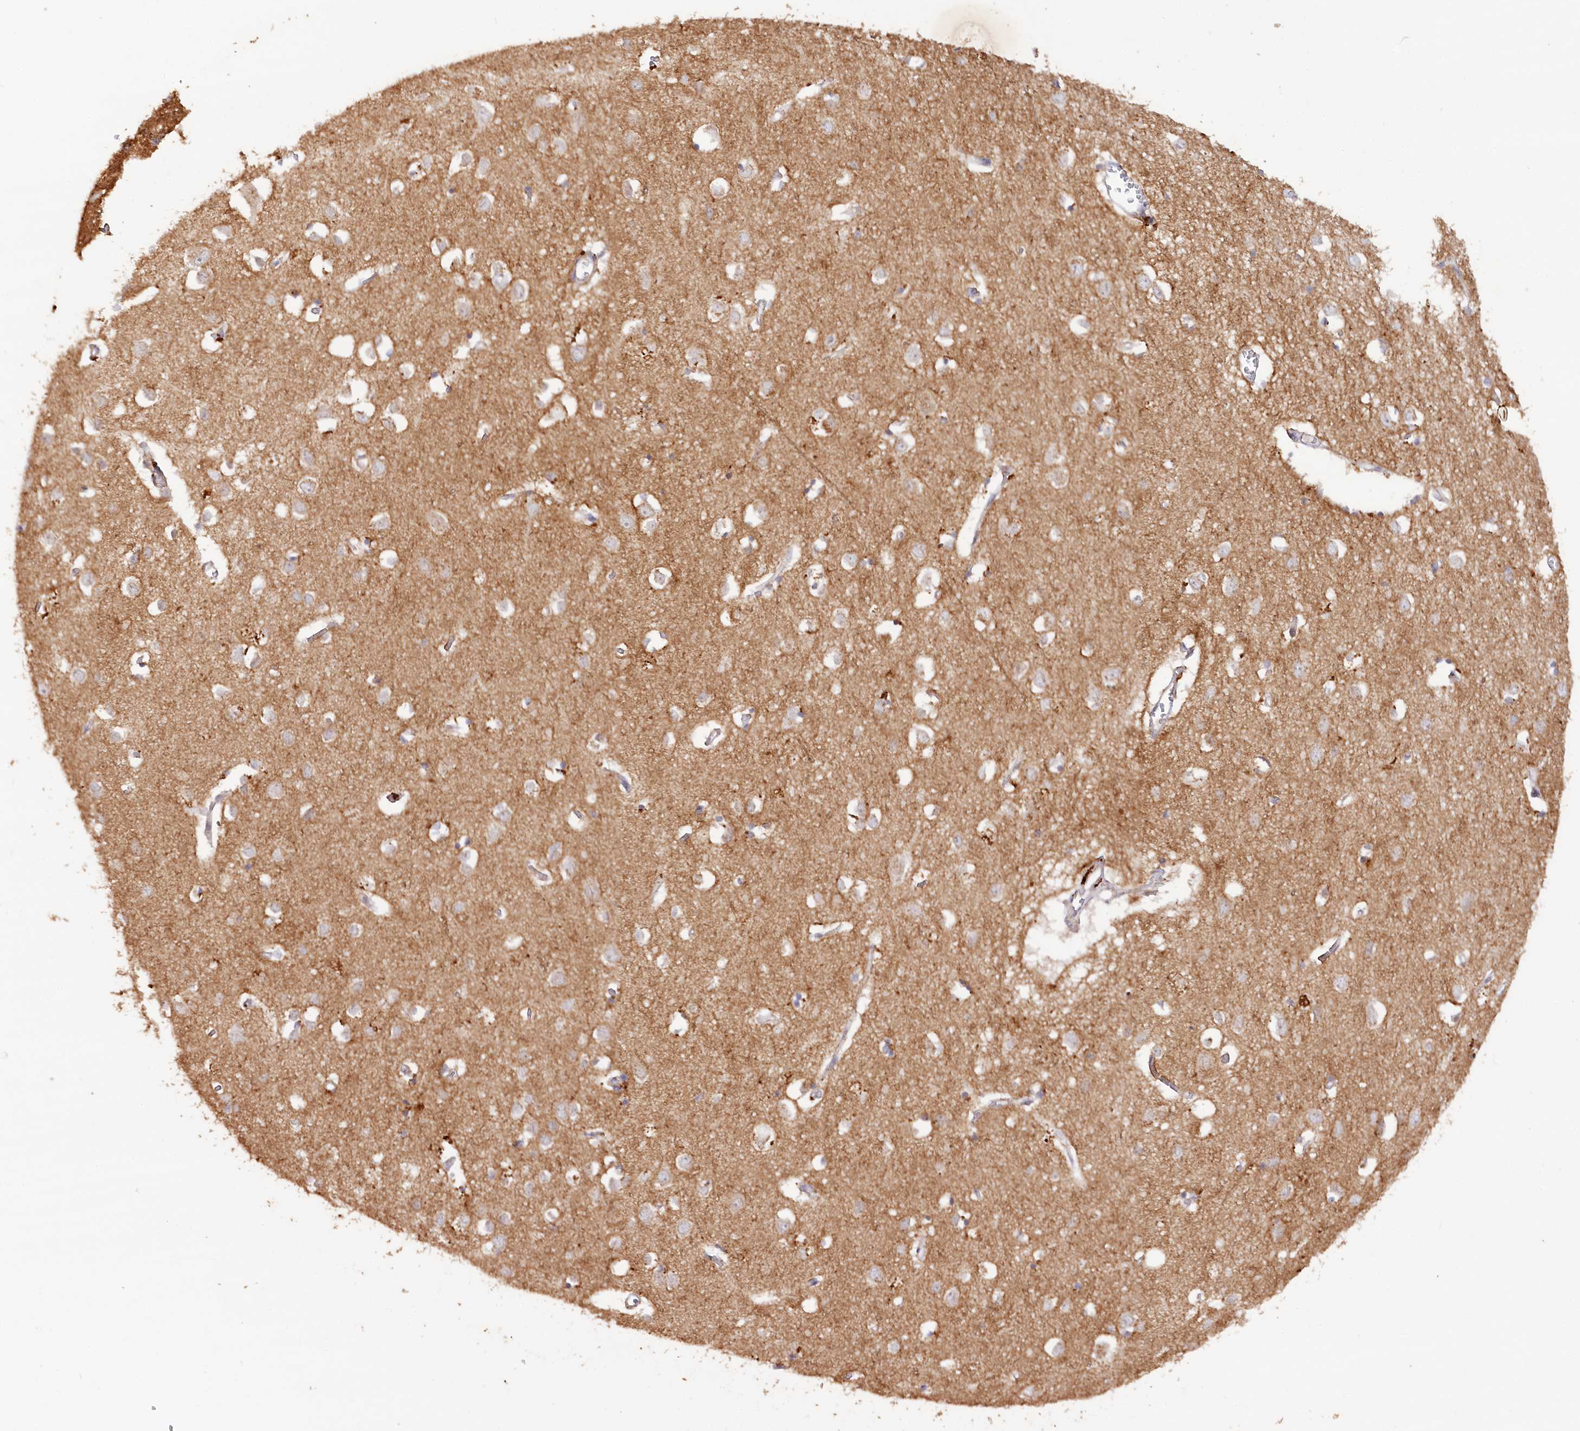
{"staining": {"intensity": "weak", "quantity": ">75%", "location": "cytoplasmic/membranous"}, "tissue": "cerebral cortex", "cell_type": "Endothelial cells", "image_type": "normal", "snomed": [{"axis": "morphology", "description": "Normal tissue, NOS"}, {"axis": "topography", "description": "Cerebral cortex"}], "caption": "Brown immunohistochemical staining in normal human cerebral cortex reveals weak cytoplasmic/membranous expression in about >75% of endothelial cells.", "gene": "IRAK1BP1", "patient": {"sex": "female", "age": 64}}